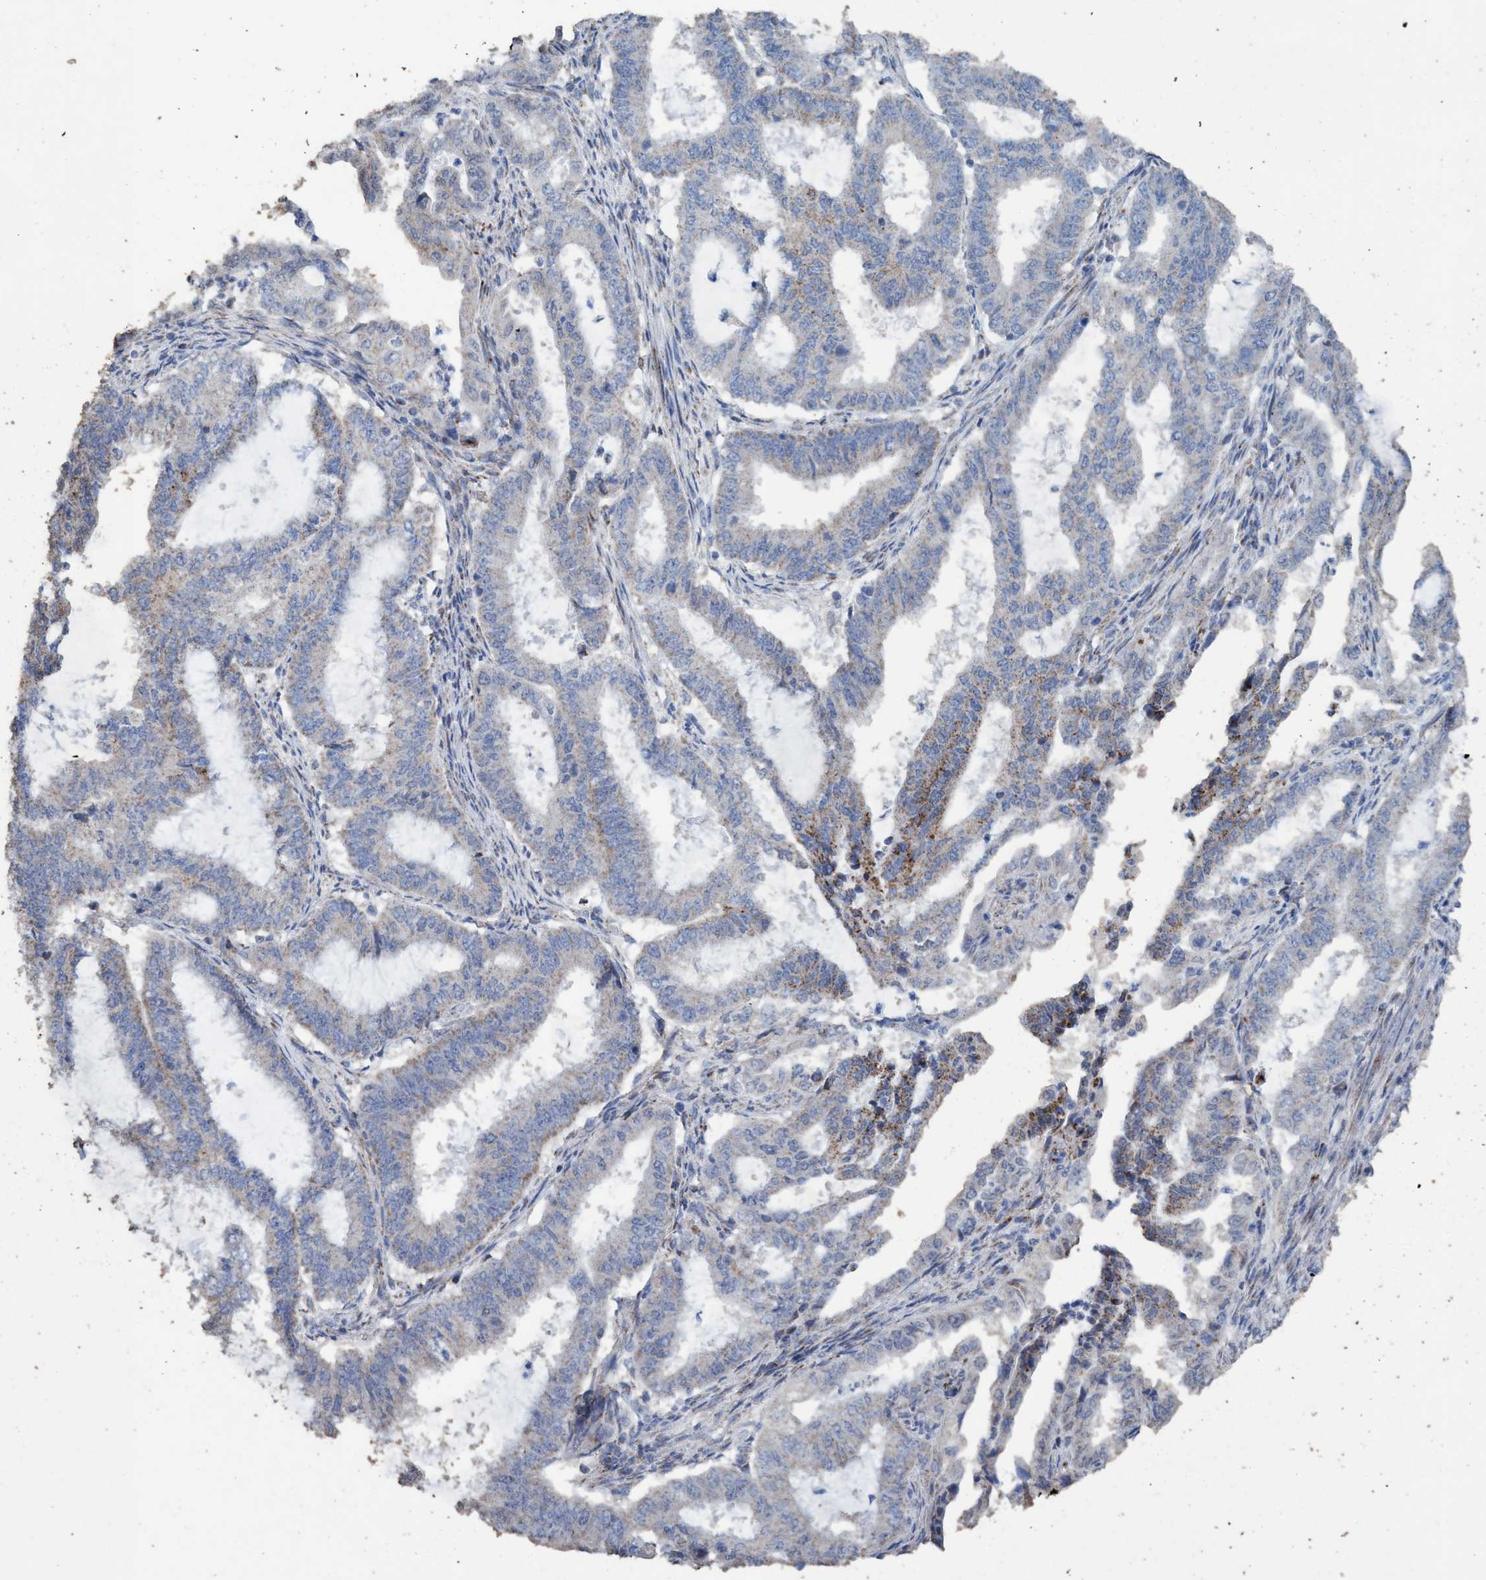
{"staining": {"intensity": "weak", "quantity": "<25%", "location": "cytoplasmic/membranous"}, "tissue": "endometrial cancer", "cell_type": "Tumor cells", "image_type": "cancer", "snomed": [{"axis": "morphology", "description": "Adenocarcinoma, NOS"}, {"axis": "topography", "description": "Endometrium"}], "caption": "This histopathology image is of endometrial cancer stained with immunohistochemistry to label a protein in brown with the nuclei are counter-stained blue. There is no staining in tumor cells.", "gene": "RSAD1", "patient": {"sex": "female", "age": 51}}